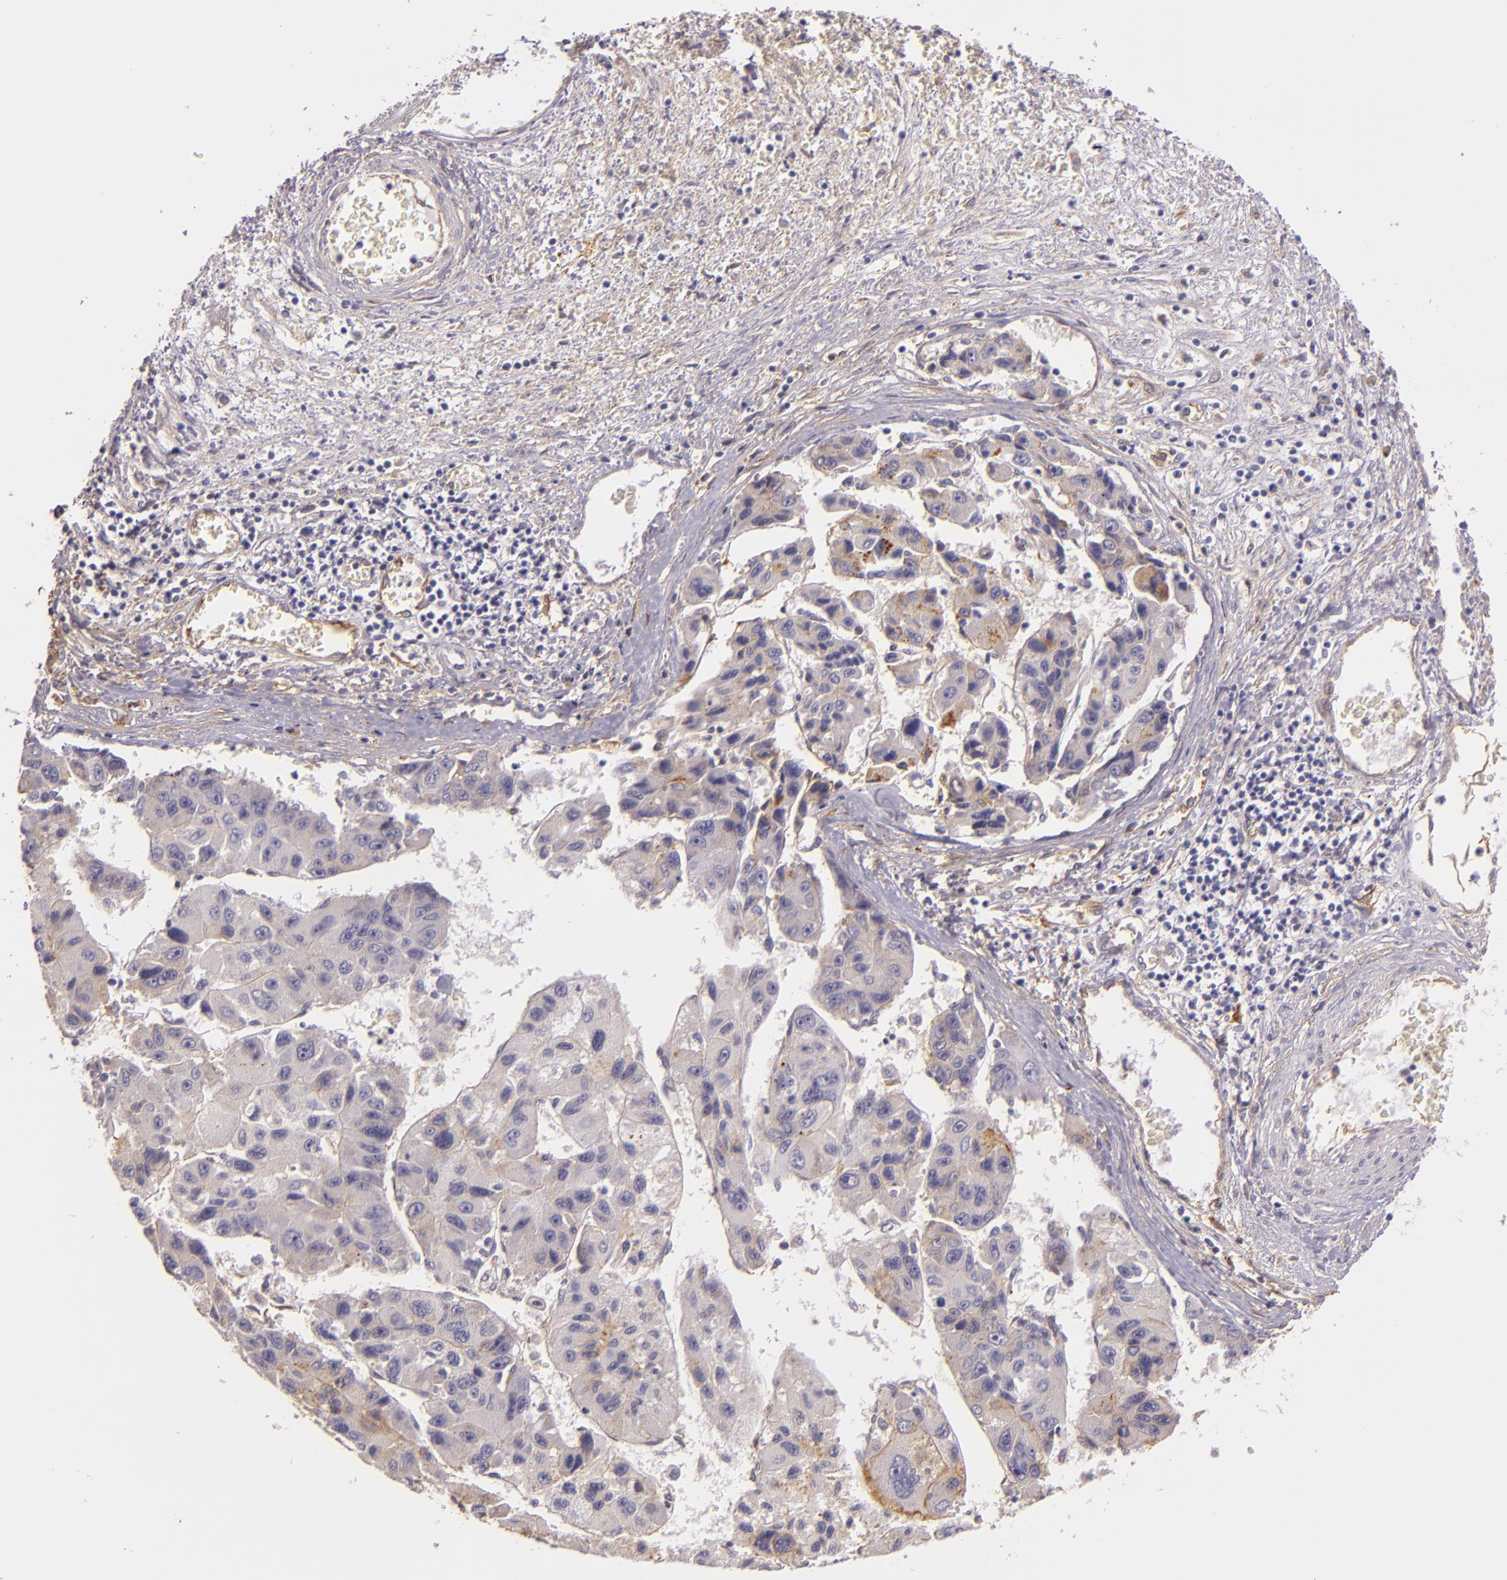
{"staining": {"intensity": "weak", "quantity": "<25%", "location": "cytoplasmic/membranous"}, "tissue": "liver cancer", "cell_type": "Tumor cells", "image_type": "cancer", "snomed": [{"axis": "morphology", "description": "Carcinoma, Hepatocellular, NOS"}, {"axis": "topography", "description": "Liver"}], "caption": "Tumor cells are negative for protein expression in human hepatocellular carcinoma (liver).", "gene": "CTSF", "patient": {"sex": "male", "age": 64}}